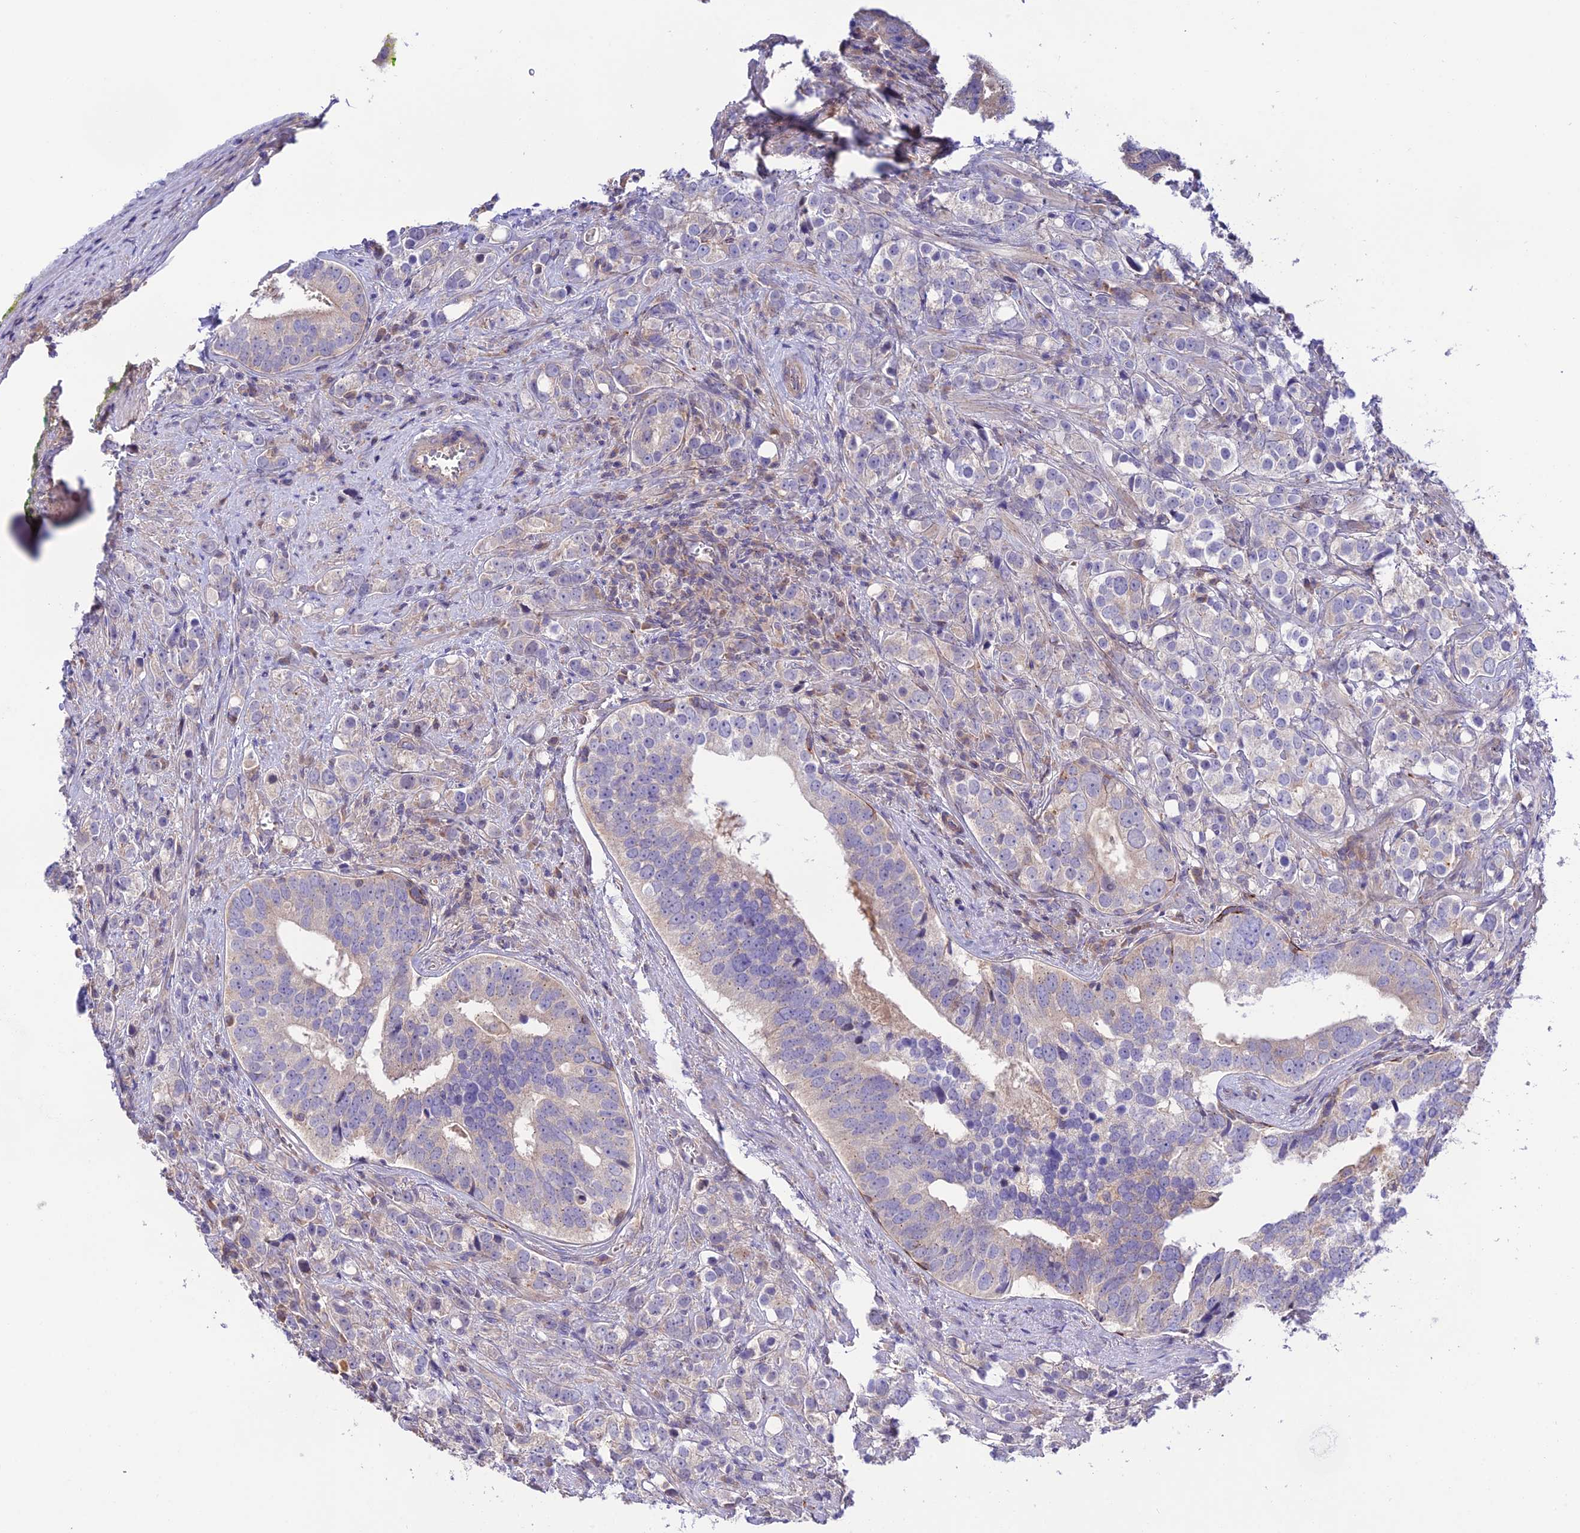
{"staining": {"intensity": "negative", "quantity": "none", "location": "none"}, "tissue": "prostate cancer", "cell_type": "Tumor cells", "image_type": "cancer", "snomed": [{"axis": "morphology", "description": "Adenocarcinoma, High grade"}, {"axis": "topography", "description": "Prostate"}], "caption": "Immunohistochemical staining of prostate cancer (high-grade adenocarcinoma) demonstrates no significant positivity in tumor cells.", "gene": "BRME1", "patient": {"sex": "male", "age": 71}}